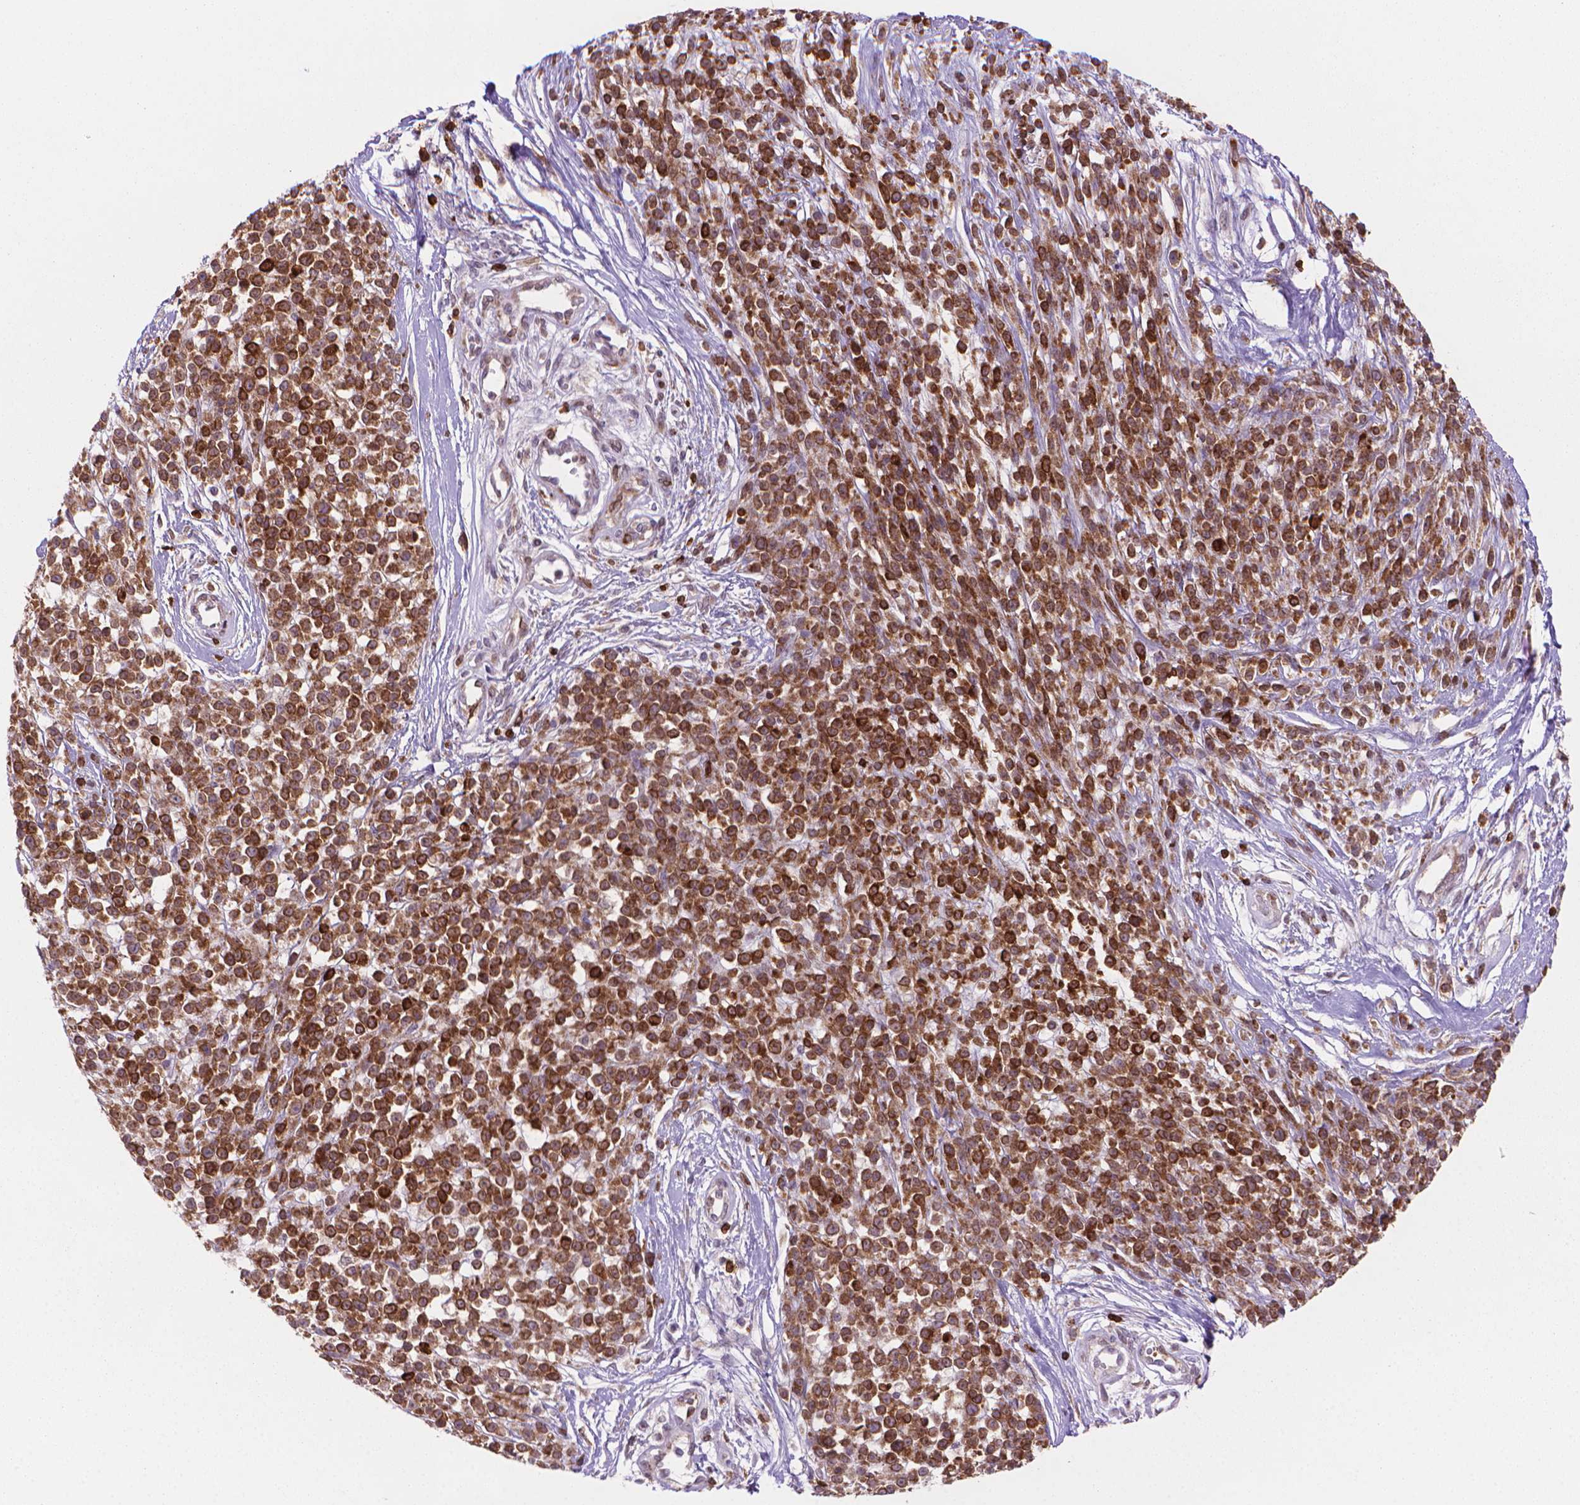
{"staining": {"intensity": "strong", "quantity": ">75%", "location": "cytoplasmic/membranous"}, "tissue": "melanoma", "cell_type": "Tumor cells", "image_type": "cancer", "snomed": [{"axis": "morphology", "description": "Malignant melanoma, NOS"}, {"axis": "topography", "description": "Skin"}, {"axis": "topography", "description": "Skin of trunk"}], "caption": "The photomicrograph displays a brown stain indicating the presence of a protein in the cytoplasmic/membranous of tumor cells in malignant melanoma. (DAB (3,3'-diaminobenzidine) IHC, brown staining for protein, blue staining for nuclei).", "gene": "BCL2", "patient": {"sex": "male", "age": 74}}